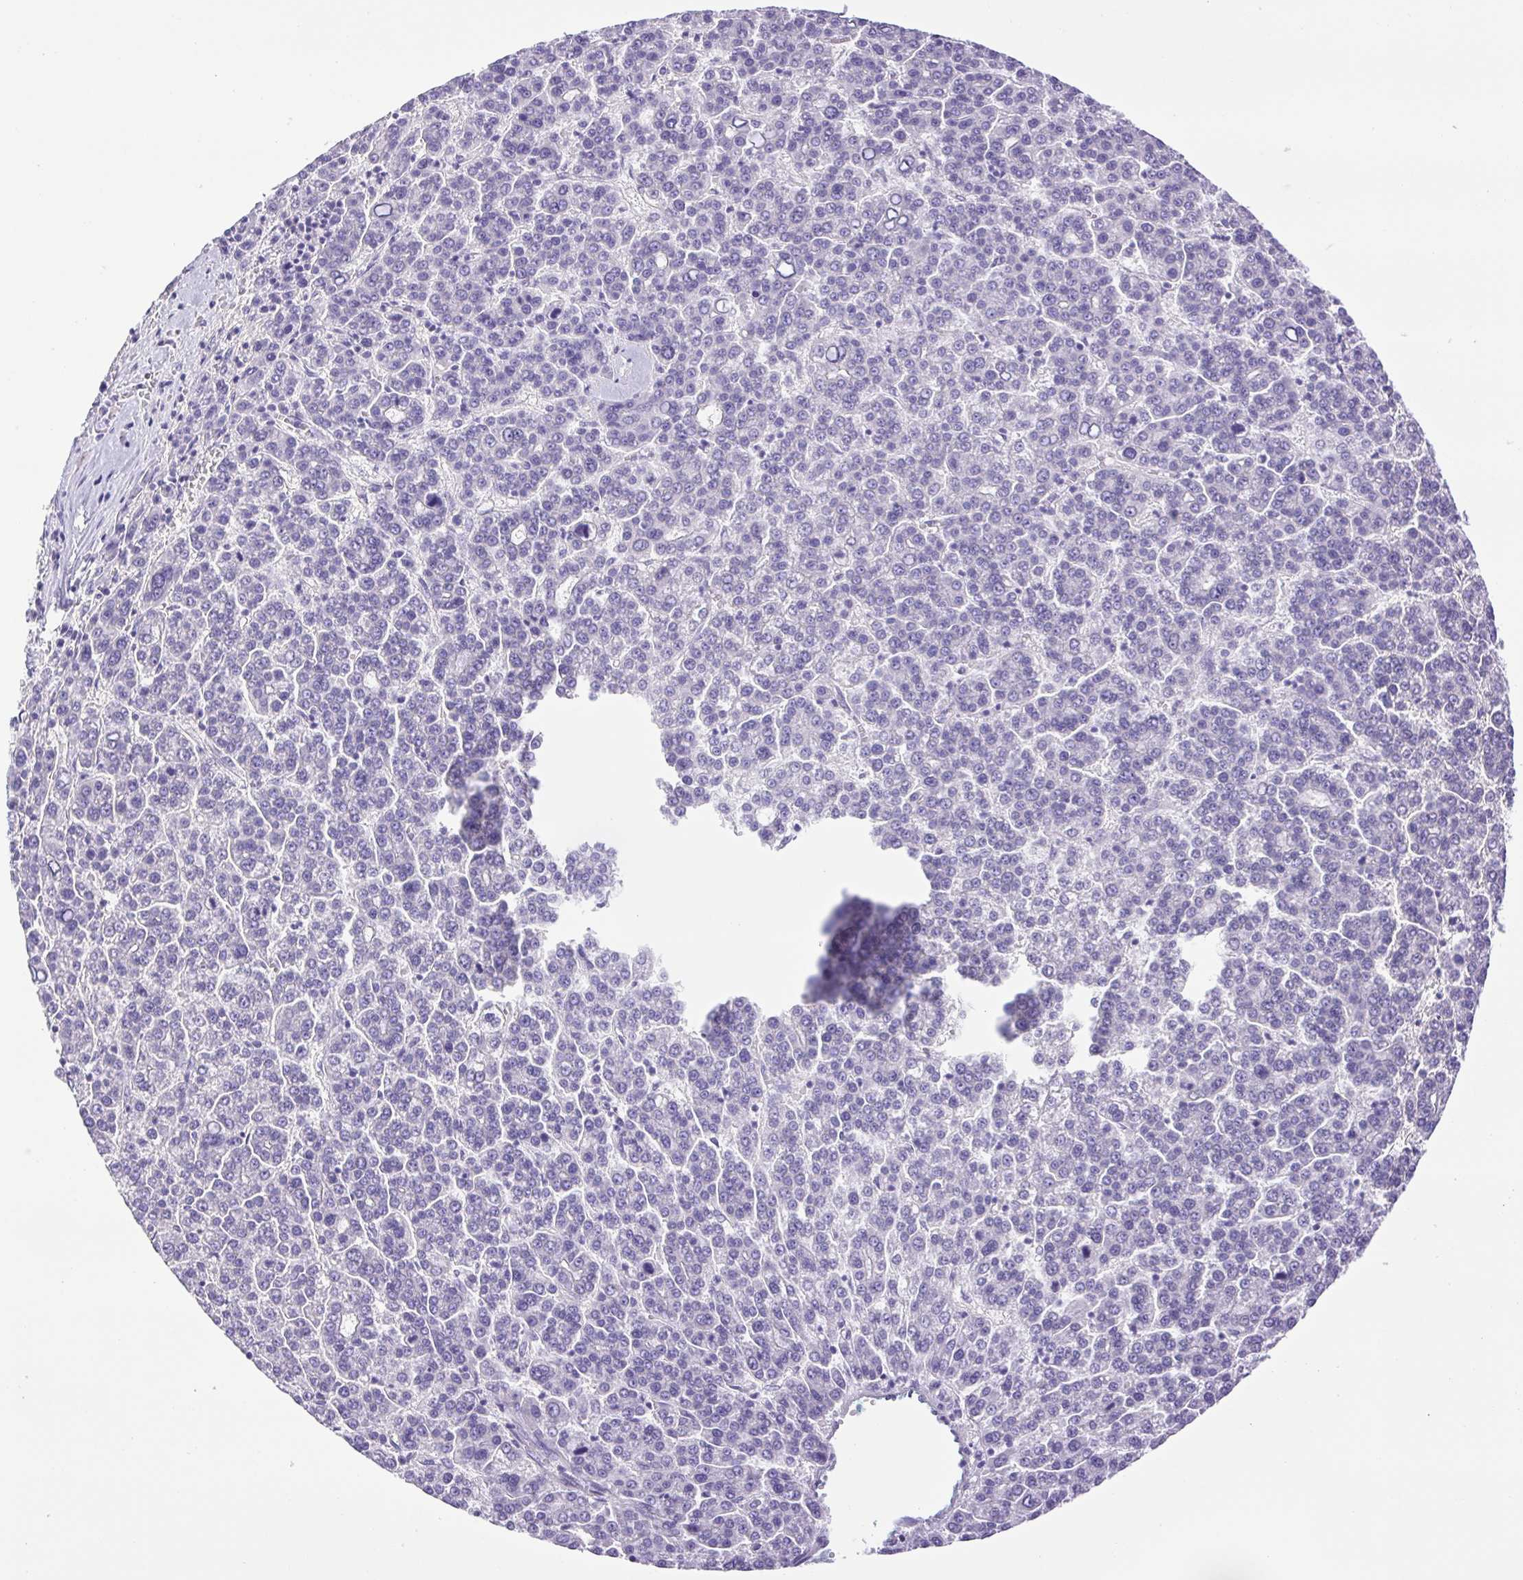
{"staining": {"intensity": "negative", "quantity": "none", "location": "none"}, "tissue": "liver cancer", "cell_type": "Tumor cells", "image_type": "cancer", "snomed": [{"axis": "morphology", "description": "Carcinoma, Hepatocellular, NOS"}, {"axis": "topography", "description": "Liver"}], "caption": "DAB immunohistochemical staining of human hepatocellular carcinoma (liver) demonstrates no significant staining in tumor cells.", "gene": "CDSN", "patient": {"sex": "female", "age": 58}}